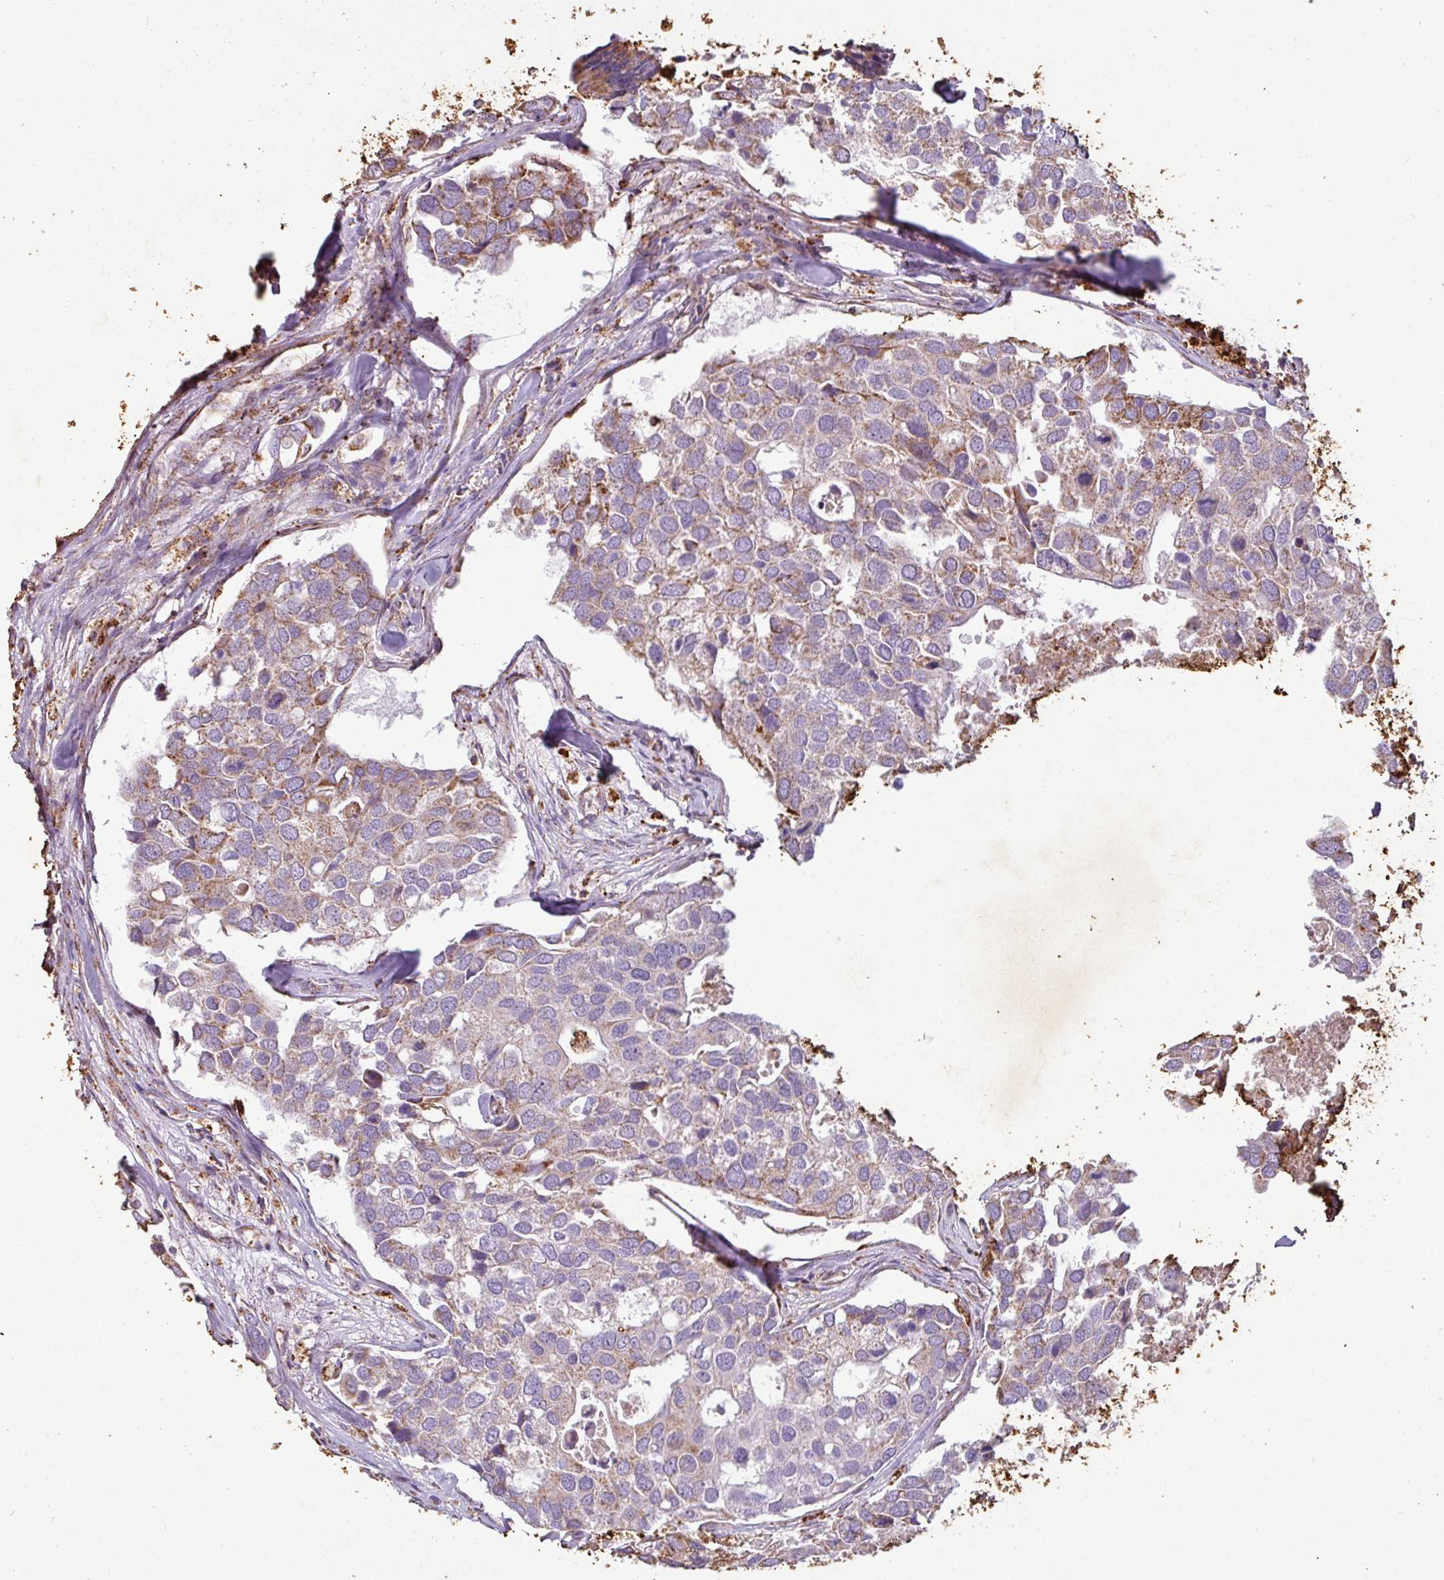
{"staining": {"intensity": "weak", "quantity": "25%-75%", "location": "cytoplasmic/membranous"}, "tissue": "breast cancer", "cell_type": "Tumor cells", "image_type": "cancer", "snomed": [{"axis": "morphology", "description": "Duct carcinoma"}, {"axis": "topography", "description": "Breast"}], "caption": "Immunohistochemical staining of human breast cancer (intraductal carcinoma) shows low levels of weak cytoplasmic/membranous protein staining in about 25%-75% of tumor cells.", "gene": "SQOR", "patient": {"sex": "female", "age": 83}}